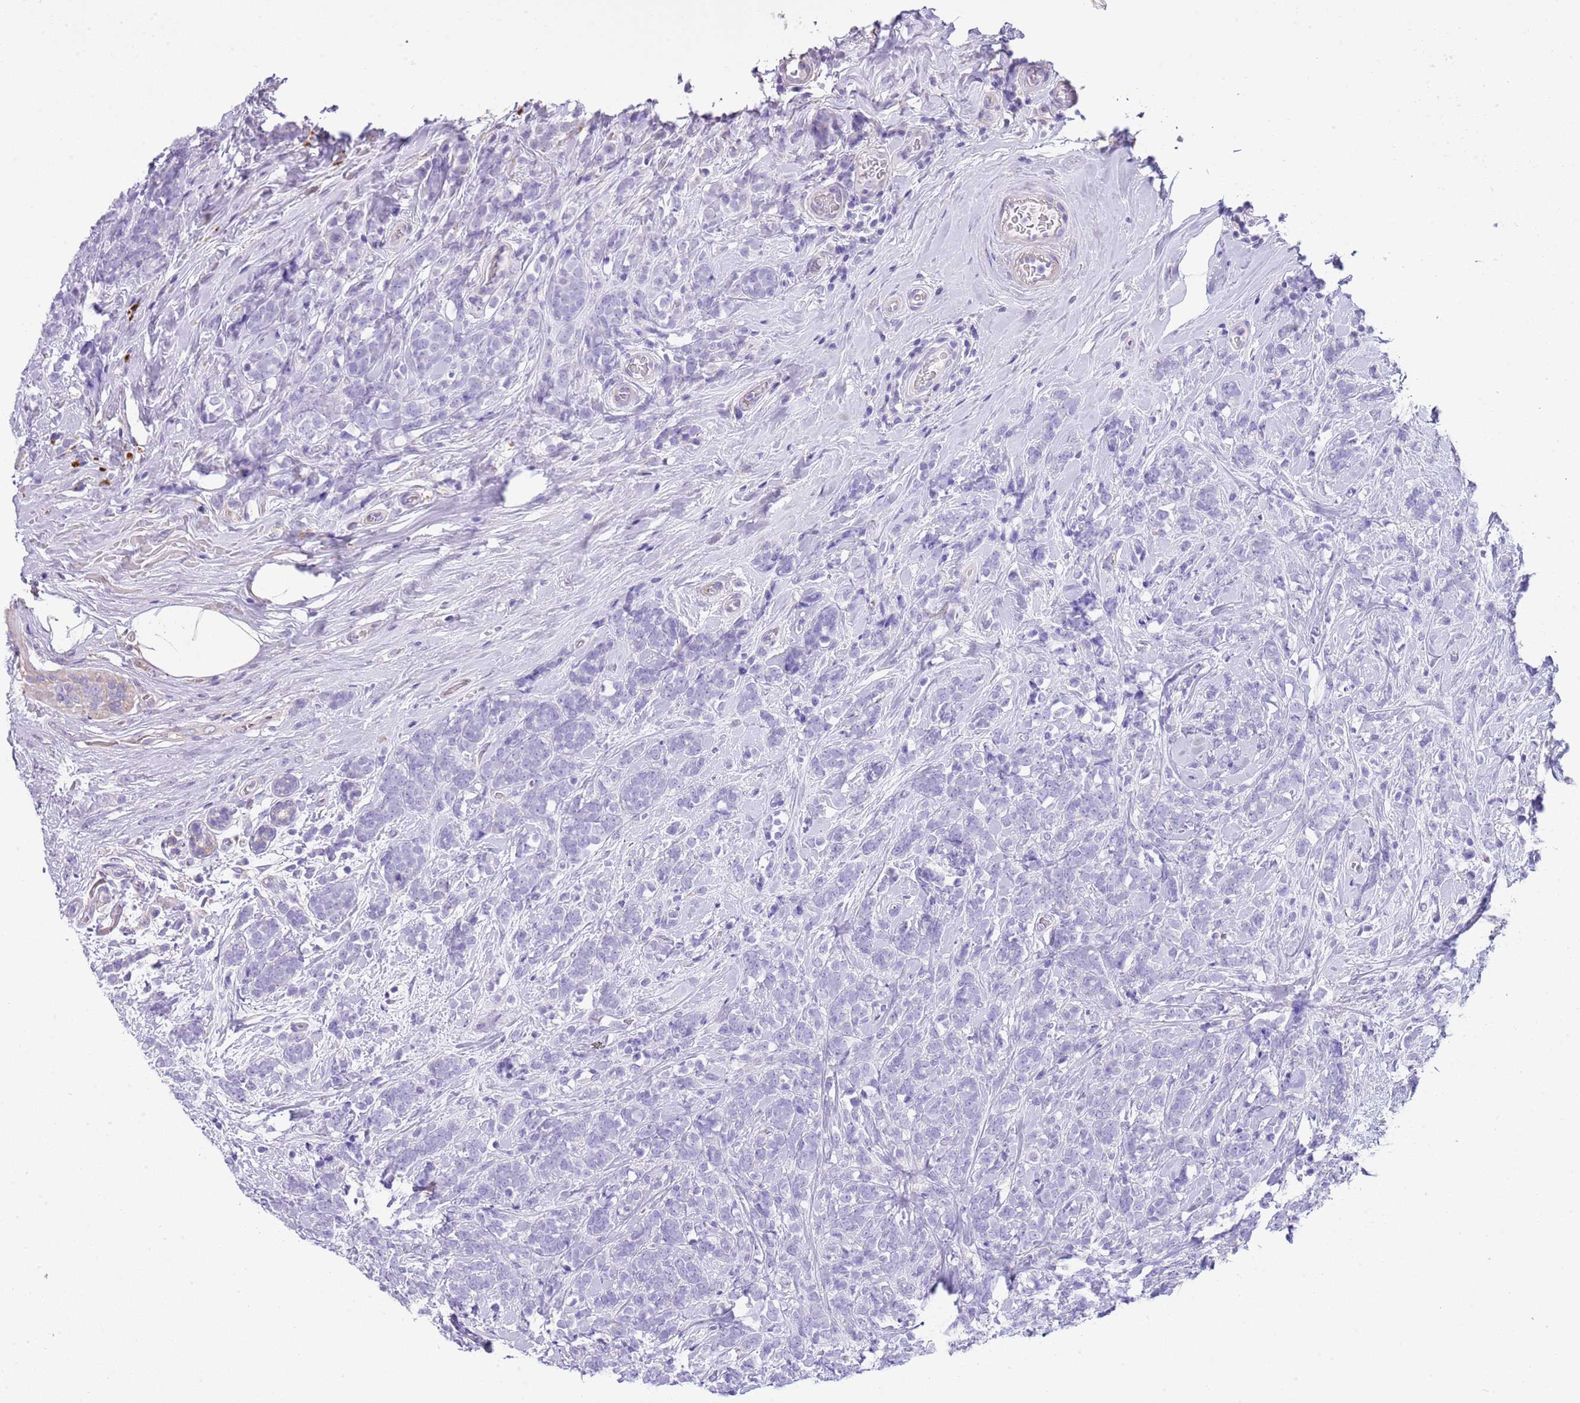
{"staining": {"intensity": "negative", "quantity": "none", "location": "none"}, "tissue": "breast cancer", "cell_type": "Tumor cells", "image_type": "cancer", "snomed": [{"axis": "morphology", "description": "Lobular carcinoma"}, {"axis": "topography", "description": "Breast"}], "caption": "Immunohistochemistry image of lobular carcinoma (breast) stained for a protein (brown), which reveals no staining in tumor cells.", "gene": "ABHD17C", "patient": {"sex": "female", "age": 58}}